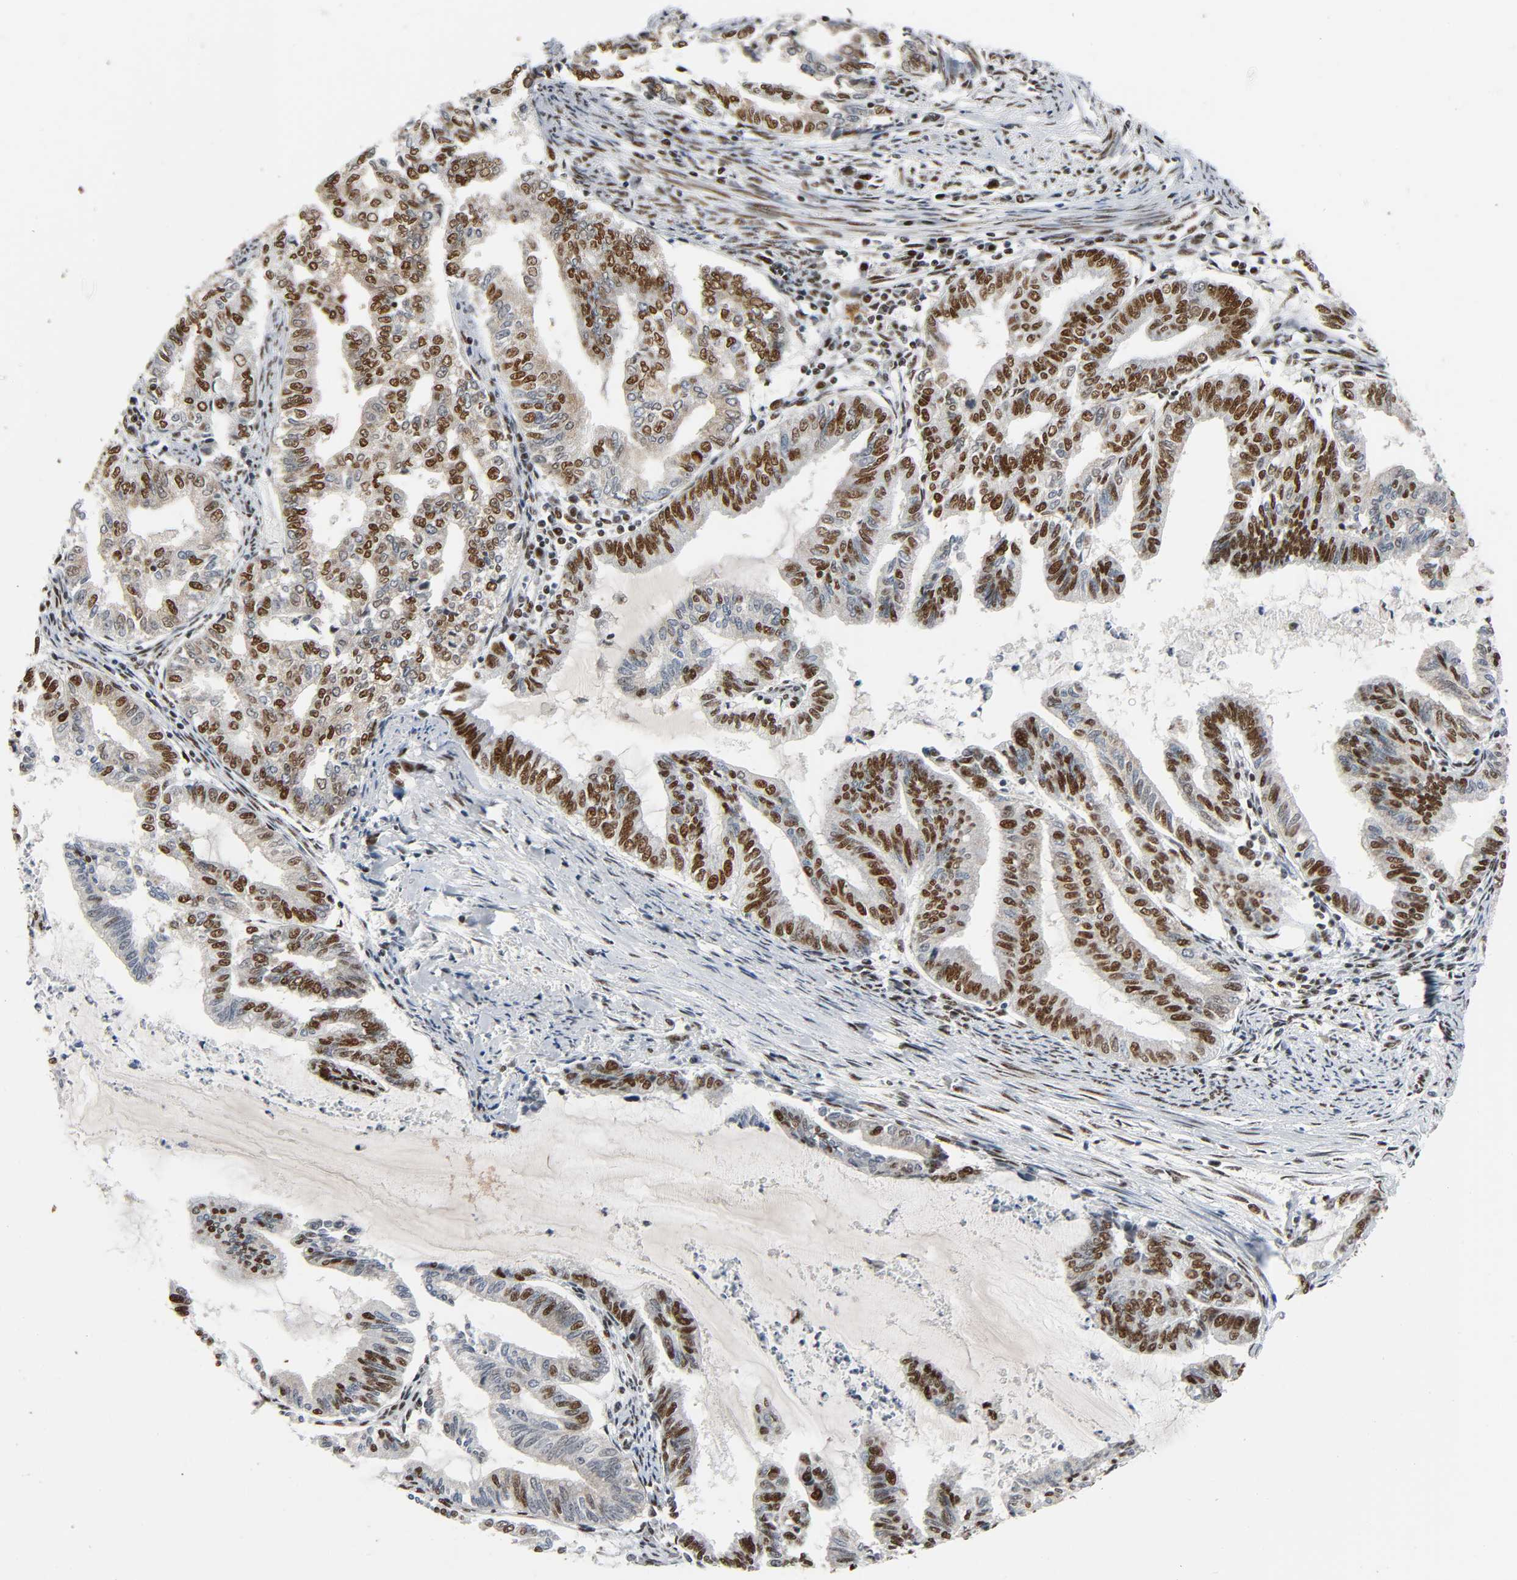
{"staining": {"intensity": "strong", "quantity": ">75%", "location": "nuclear"}, "tissue": "endometrial cancer", "cell_type": "Tumor cells", "image_type": "cancer", "snomed": [{"axis": "morphology", "description": "Adenocarcinoma, NOS"}, {"axis": "topography", "description": "Endometrium"}], "caption": "This image exhibits immunohistochemistry staining of endometrial cancer (adenocarcinoma), with high strong nuclear expression in about >75% of tumor cells.", "gene": "CDK9", "patient": {"sex": "female", "age": 79}}